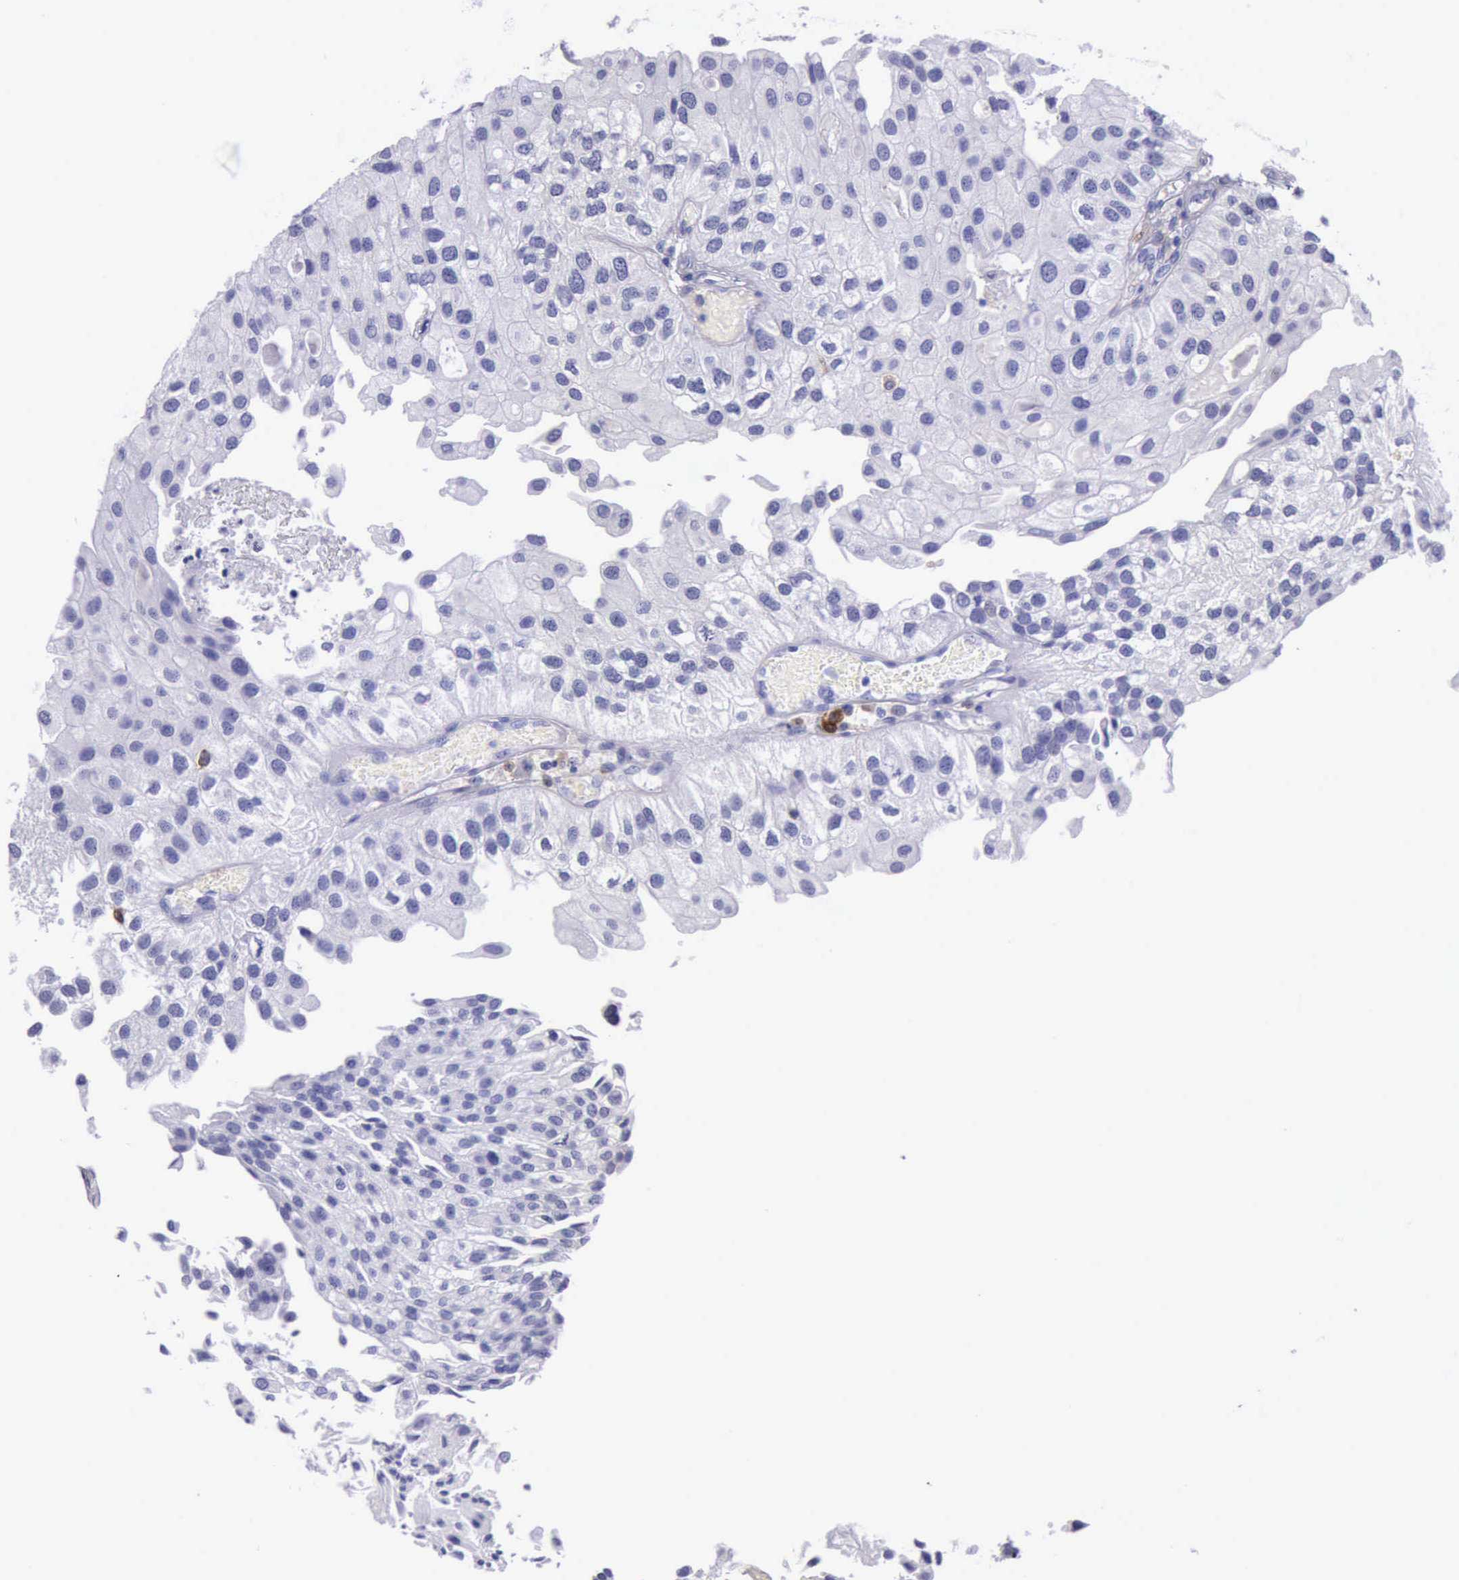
{"staining": {"intensity": "negative", "quantity": "none", "location": "none"}, "tissue": "urothelial cancer", "cell_type": "Tumor cells", "image_type": "cancer", "snomed": [{"axis": "morphology", "description": "Urothelial carcinoma, Low grade"}, {"axis": "topography", "description": "Urinary bladder"}], "caption": "Urothelial carcinoma (low-grade) was stained to show a protein in brown. There is no significant expression in tumor cells.", "gene": "BTK", "patient": {"sex": "female", "age": 89}}